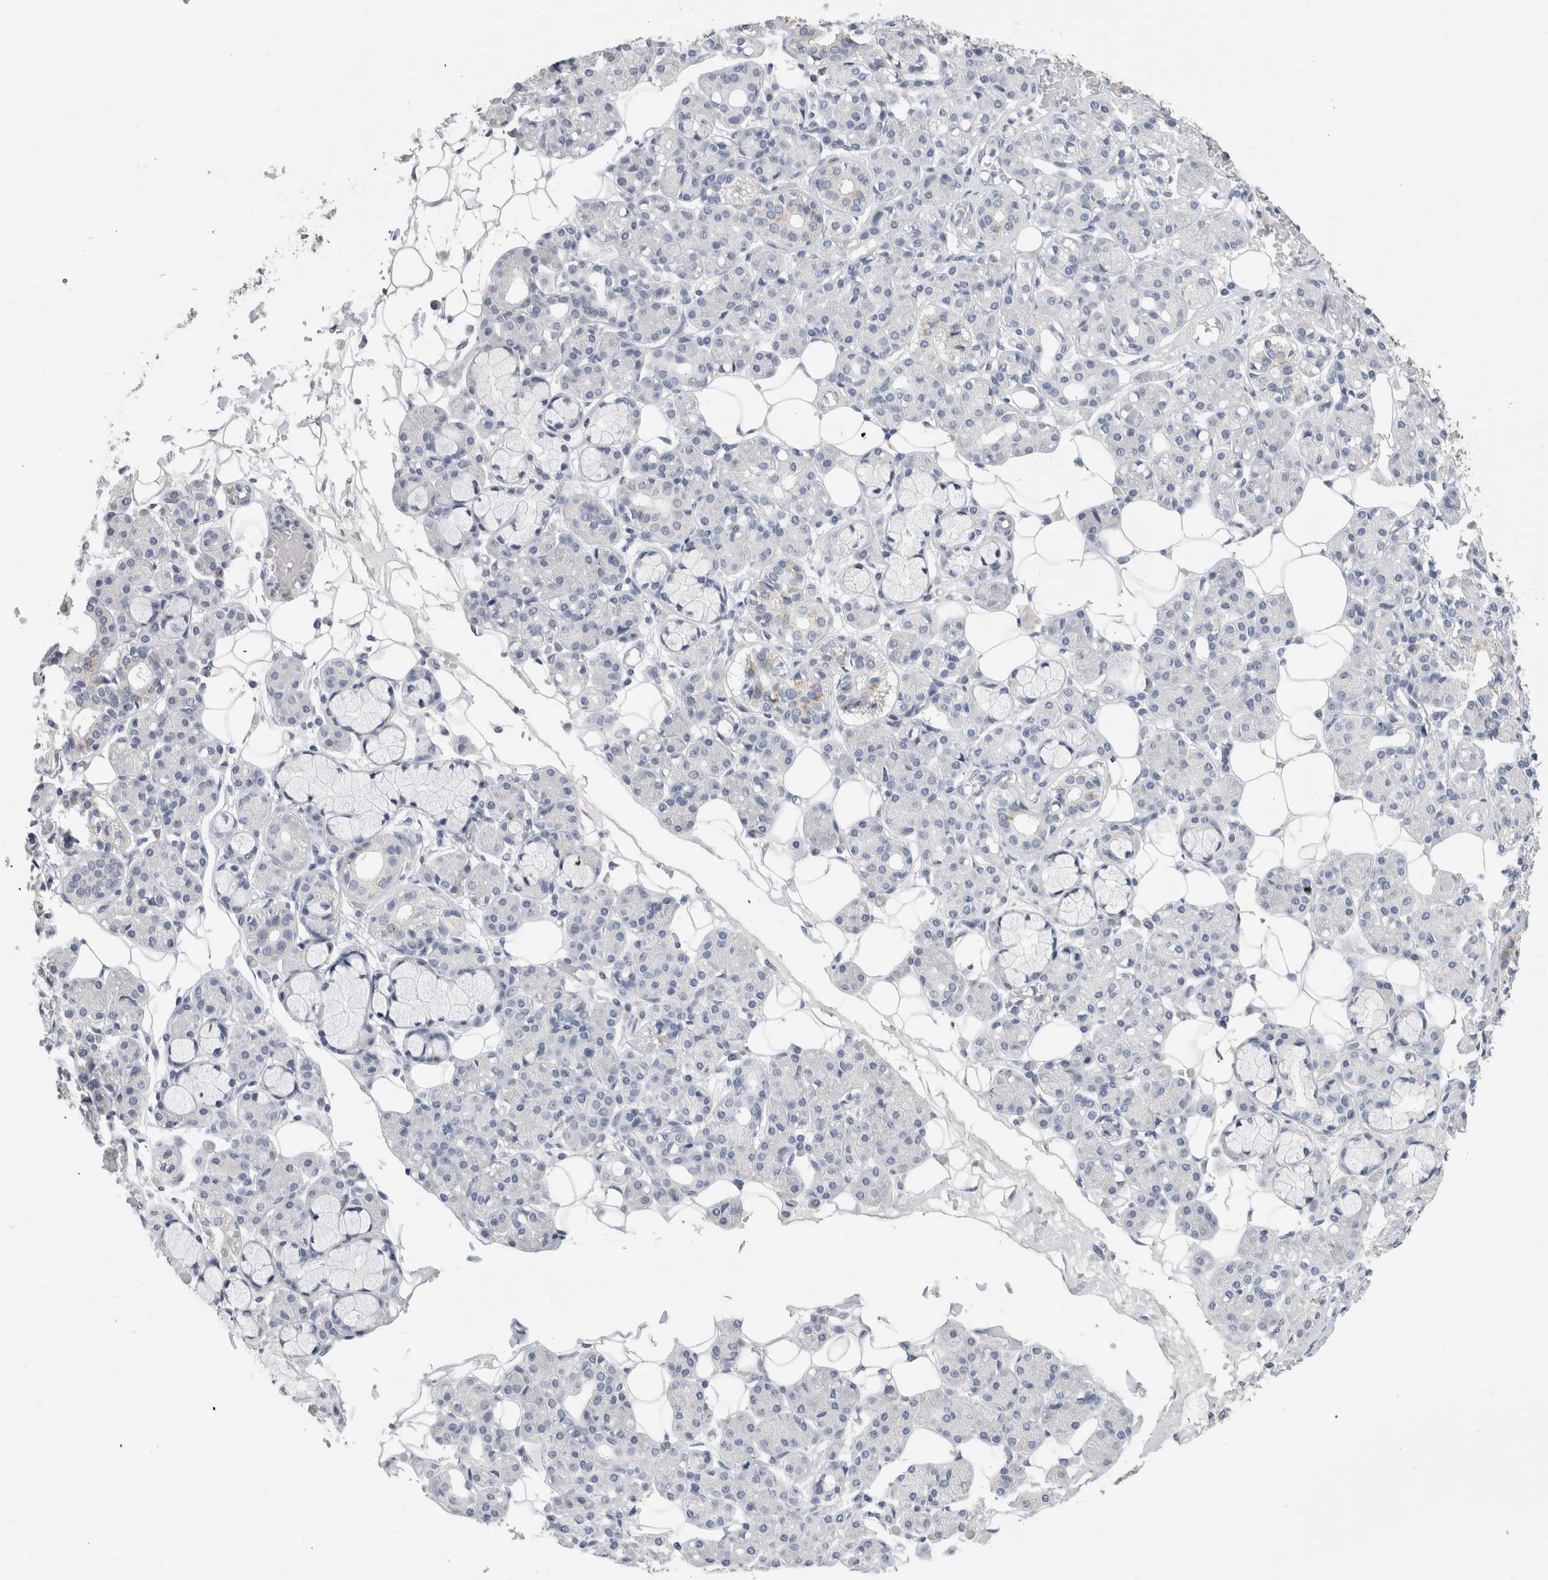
{"staining": {"intensity": "negative", "quantity": "none", "location": "none"}, "tissue": "salivary gland", "cell_type": "Glandular cells", "image_type": "normal", "snomed": [{"axis": "morphology", "description": "Normal tissue, NOS"}, {"axis": "topography", "description": "Salivary gland"}], "caption": "The IHC image has no significant positivity in glandular cells of salivary gland.", "gene": "BCAN", "patient": {"sex": "male", "age": 63}}